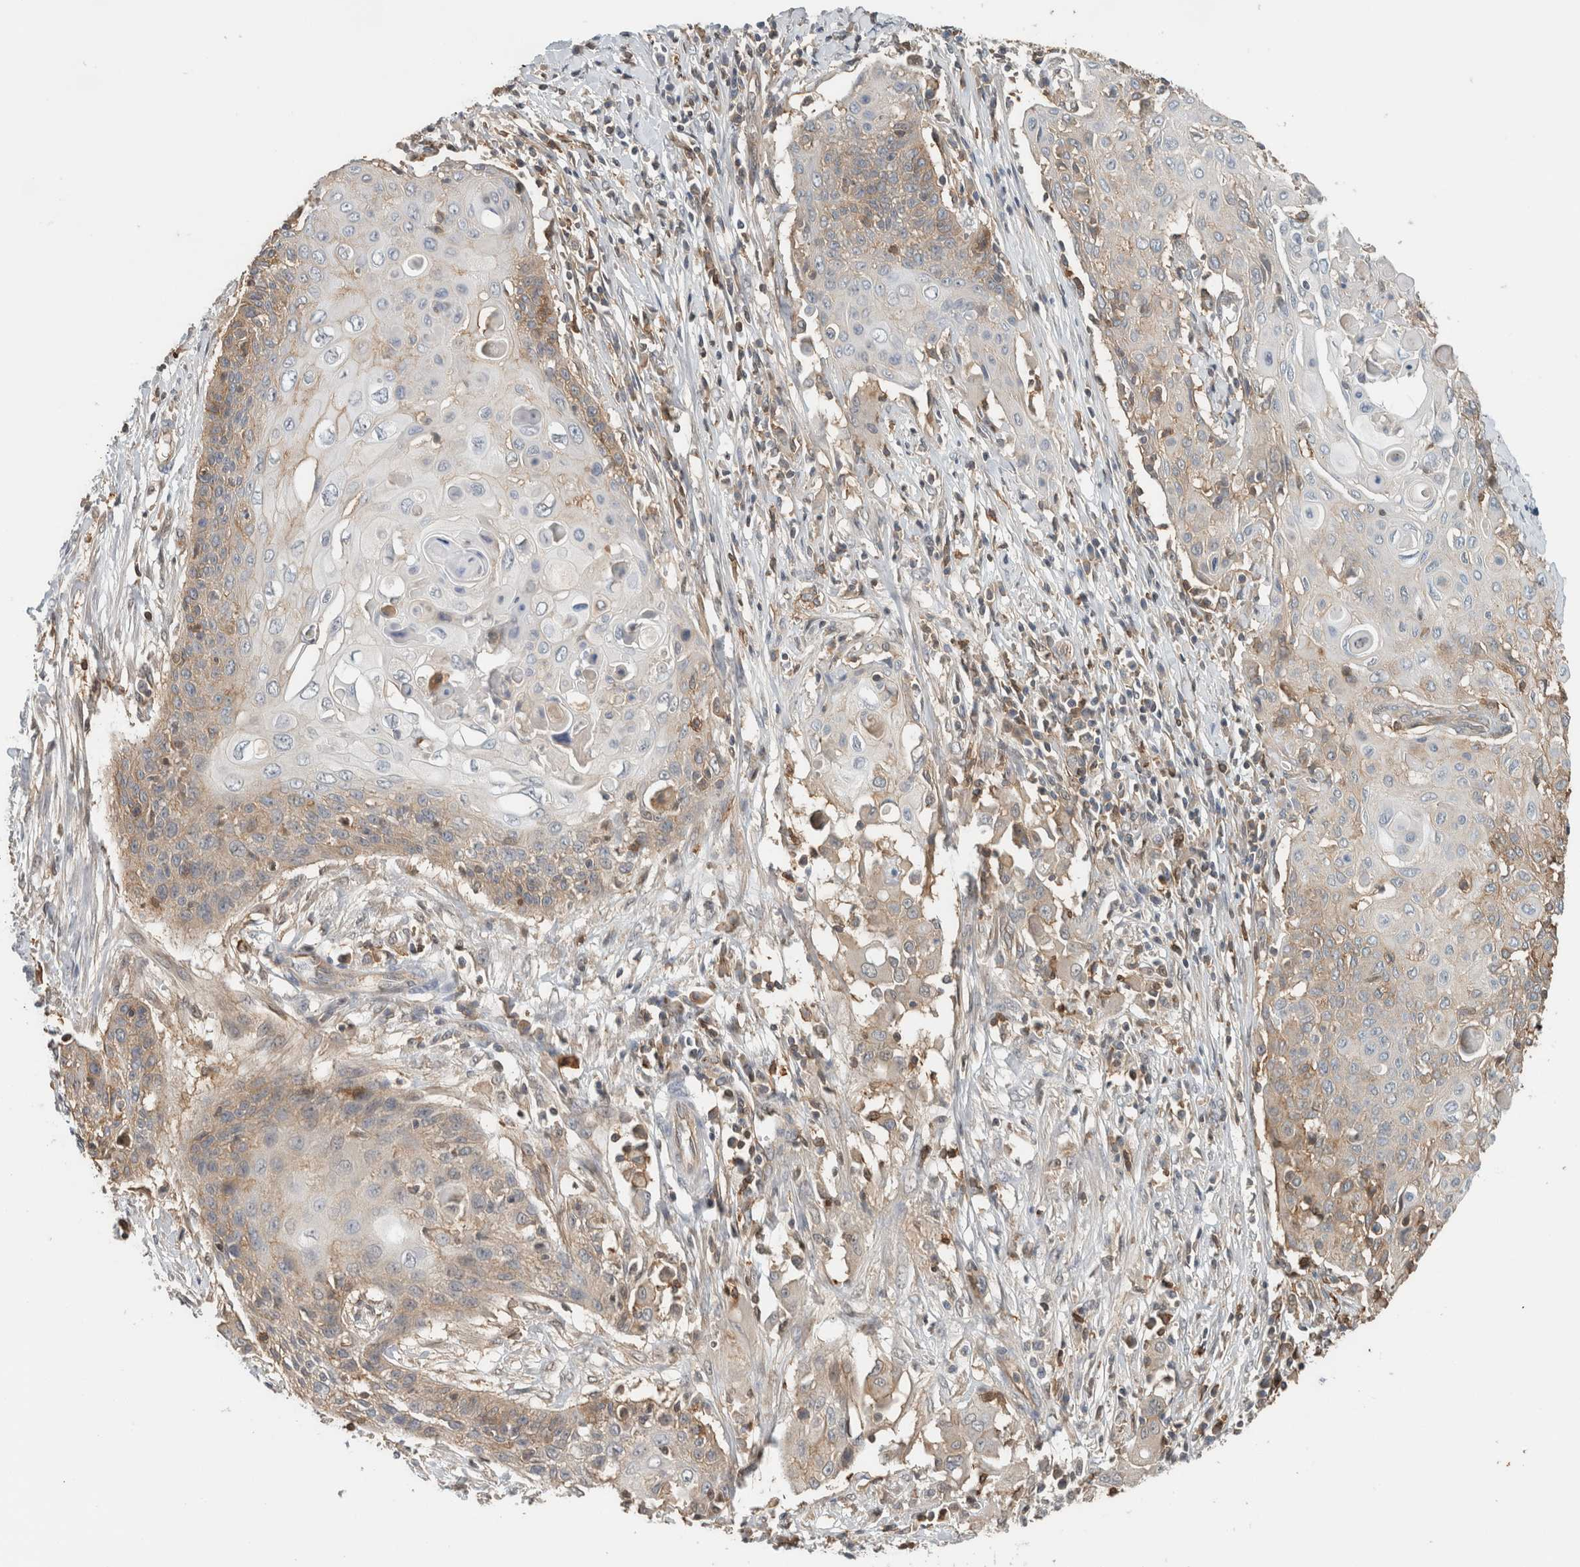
{"staining": {"intensity": "weak", "quantity": "<25%", "location": "cytoplasmic/membranous"}, "tissue": "cervical cancer", "cell_type": "Tumor cells", "image_type": "cancer", "snomed": [{"axis": "morphology", "description": "Squamous cell carcinoma, NOS"}, {"axis": "topography", "description": "Cervix"}], "caption": "The histopathology image demonstrates no staining of tumor cells in squamous cell carcinoma (cervical).", "gene": "PFDN4", "patient": {"sex": "female", "age": 39}}